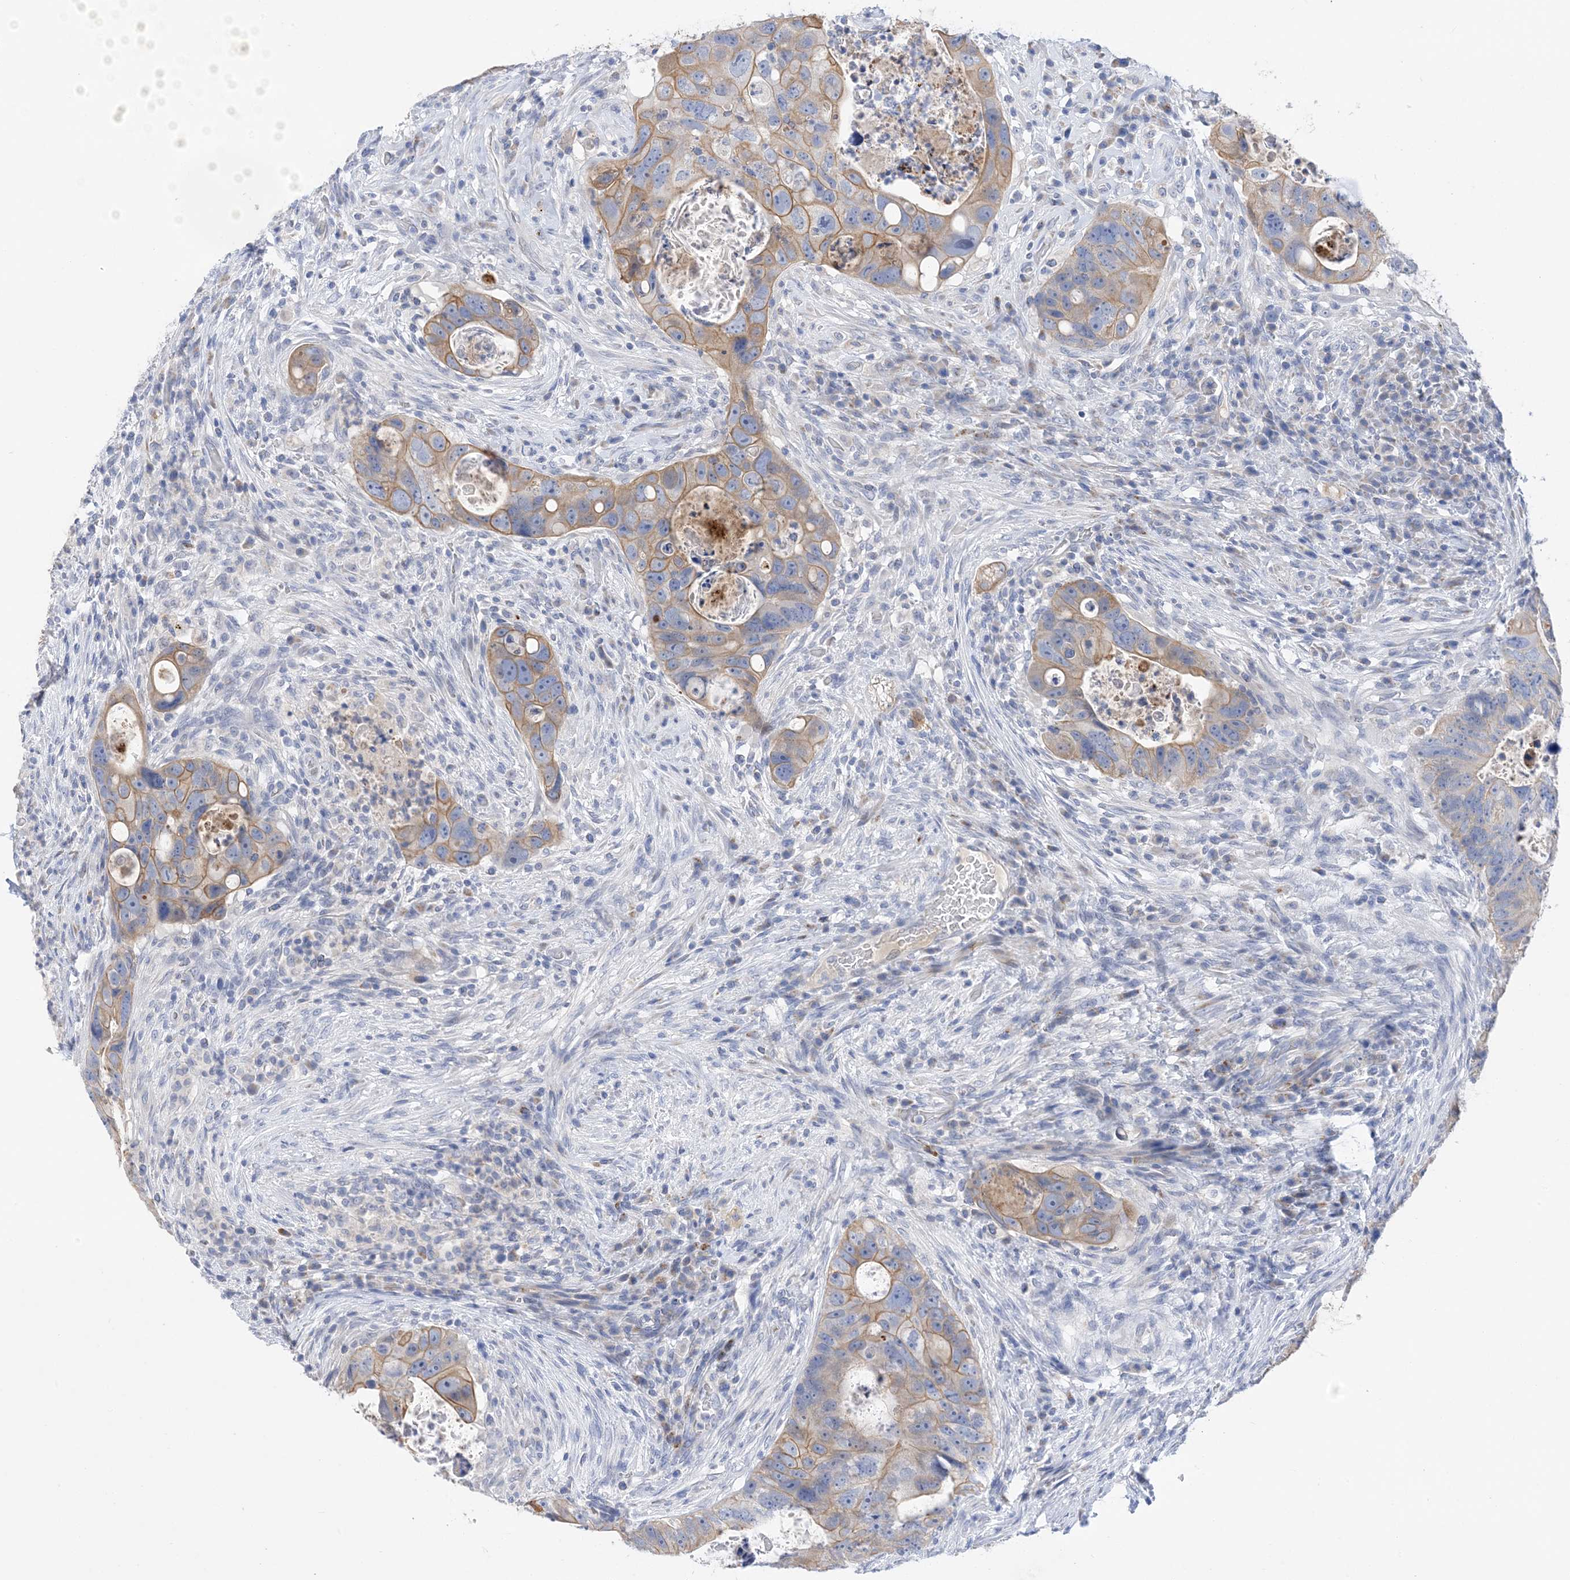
{"staining": {"intensity": "moderate", "quantity": "25%-75%", "location": "cytoplasmic/membranous"}, "tissue": "colorectal cancer", "cell_type": "Tumor cells", "image_type": "cancer", "snomed": [{"axis": "morphology", "description": "Adenocarcinoma, NOS"}, {"axis": "topography", "description": "Rectum"}], "caption": "IHC photomicrograph of colorectal cancer (adenocarcinoma) stained for a protein (brown), which exhibits medium levels of moderate cytoplasmic/membranous staining in approximately 25%-75% of tumor cells.", "gene": "PLK4", "patient": {"sex": "male", "age": 59}}